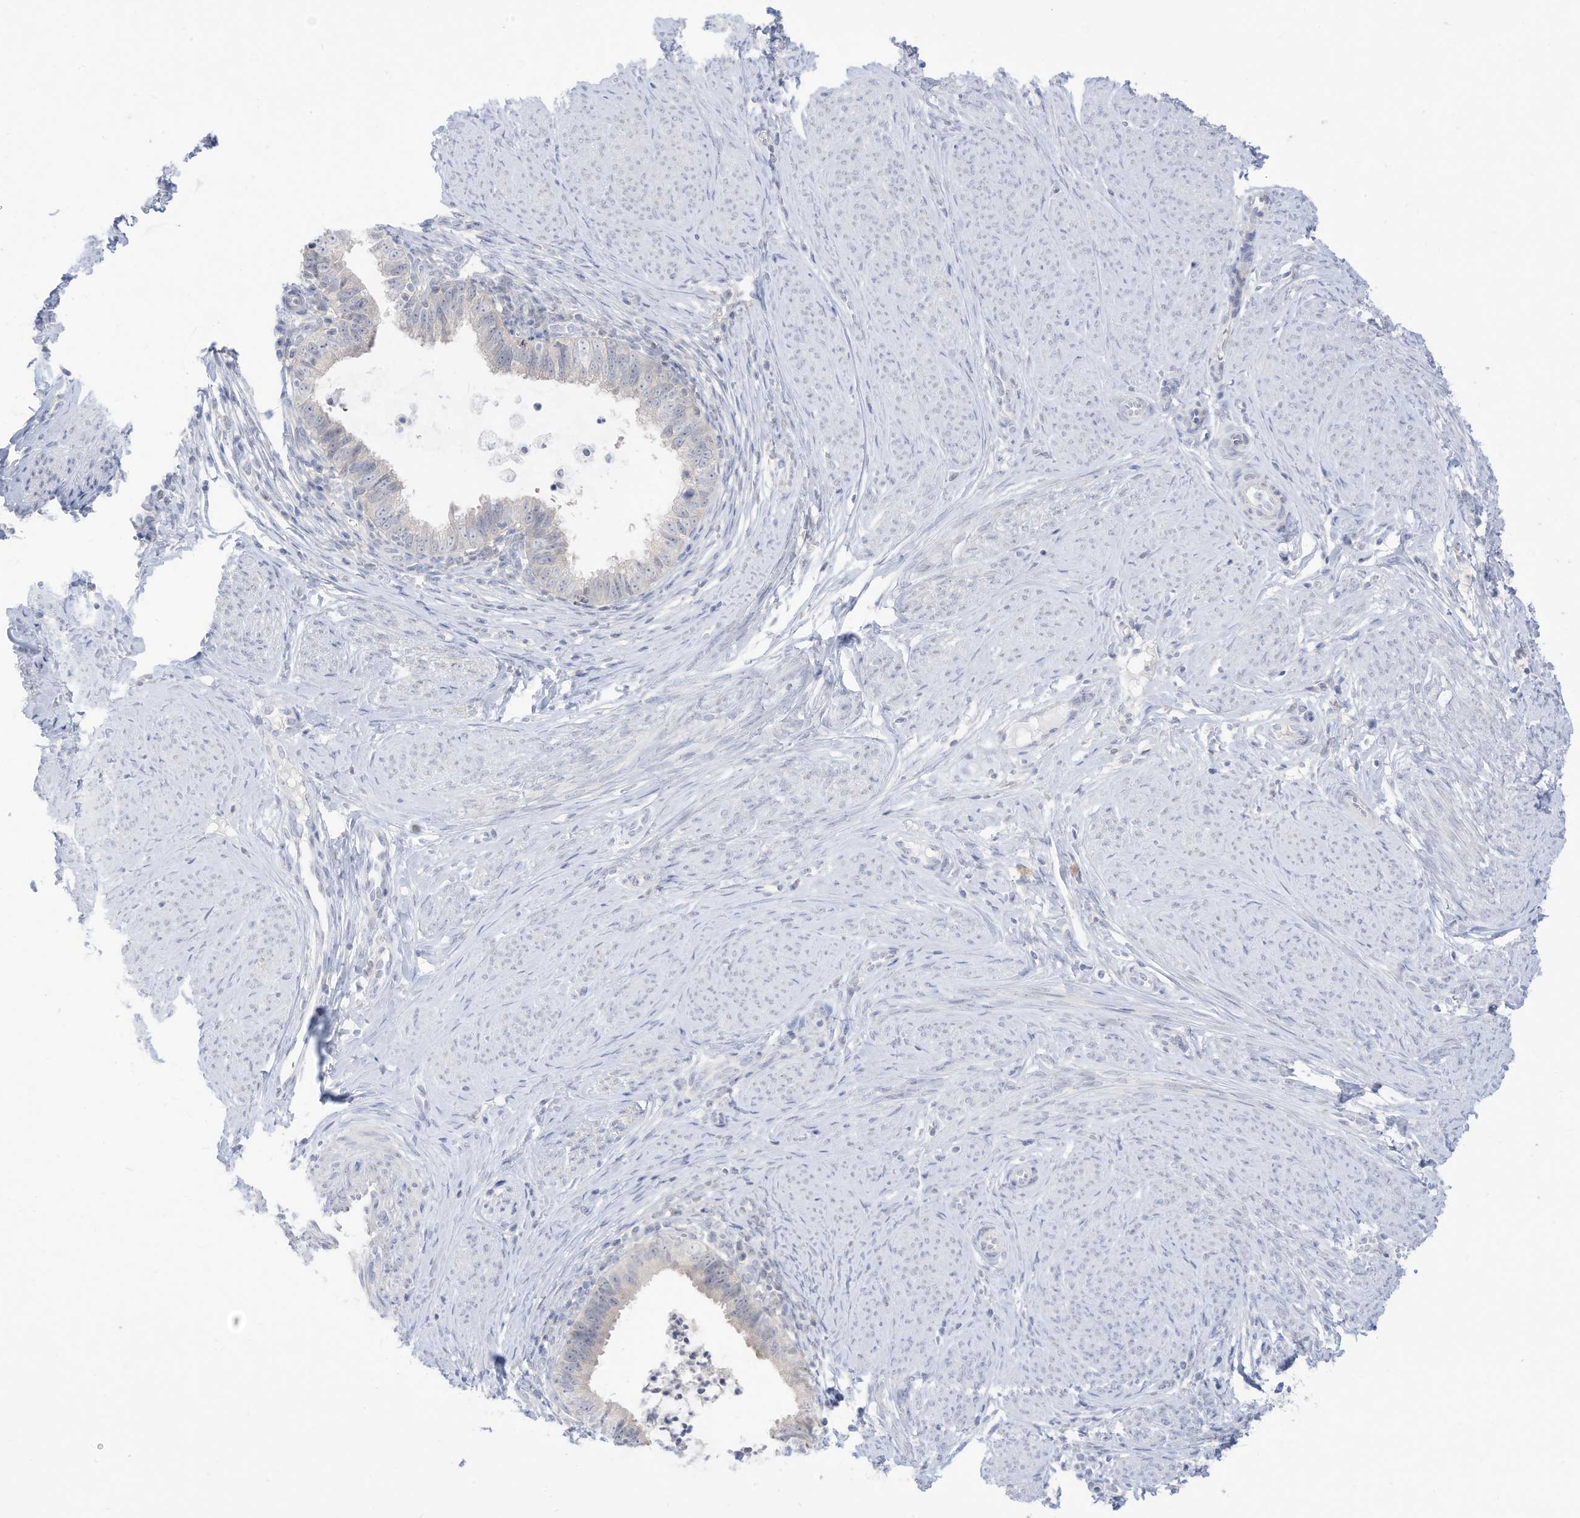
{"staining": {"intensity": "negative", "quantity": "none", "location": "none"}, "tissue": "cervical cancer", "cell_type": "Tumor cells", "image_type": "cancer", "snomed": [{"axis": "morphology", "description": "Adenocarcinoma, NOS"}, {"axis": "topography", "description": "Cervix"}], "caption": "Immunohistochemistry histopathology image of human cervical cancer stained for a protein (brown), which displays no staining in tumor cells. (IHC, brightfield microscopy, high magnification).", "gene": "OGT", "patient": {"sex": "female", "age": 36}}